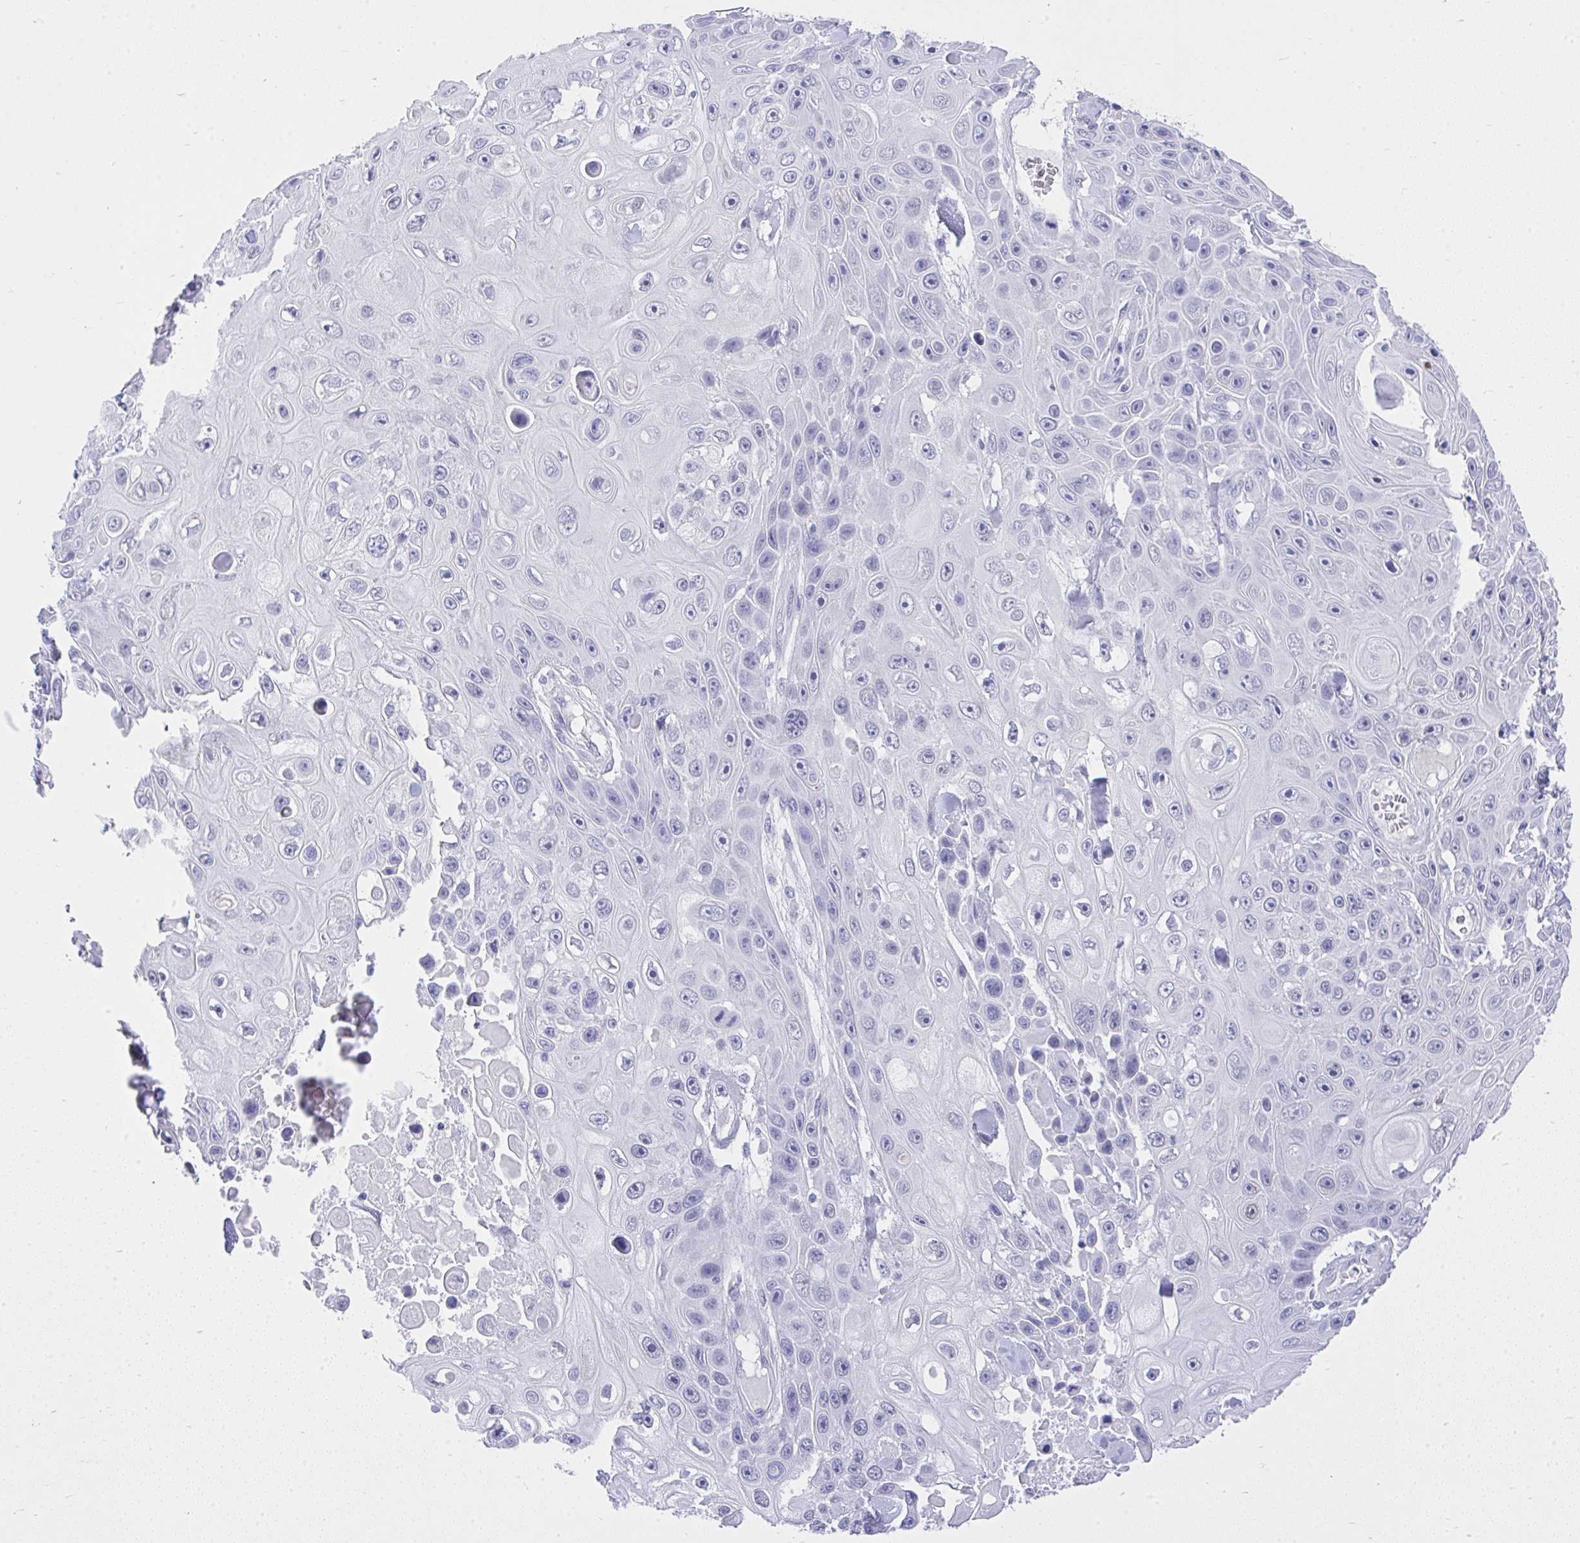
{"staining": {"intensity": "negative", "quantity": "none", "location": "none"}, "tissue": "skin cancer", "cell_type": "Tumor cells", "image_type": "cancer", "snomed": [{"axis": "morphology", "description": "Squamous cell carcinoma, NOS"}, {"axis": "topography", "description": "Skin"}], "caption": "Tumor cells show no significant positivity in skin cancer (squamous cell carcinoma).", "gene": "MS4A12", "patient": {"sex": "male", "age": 82}}